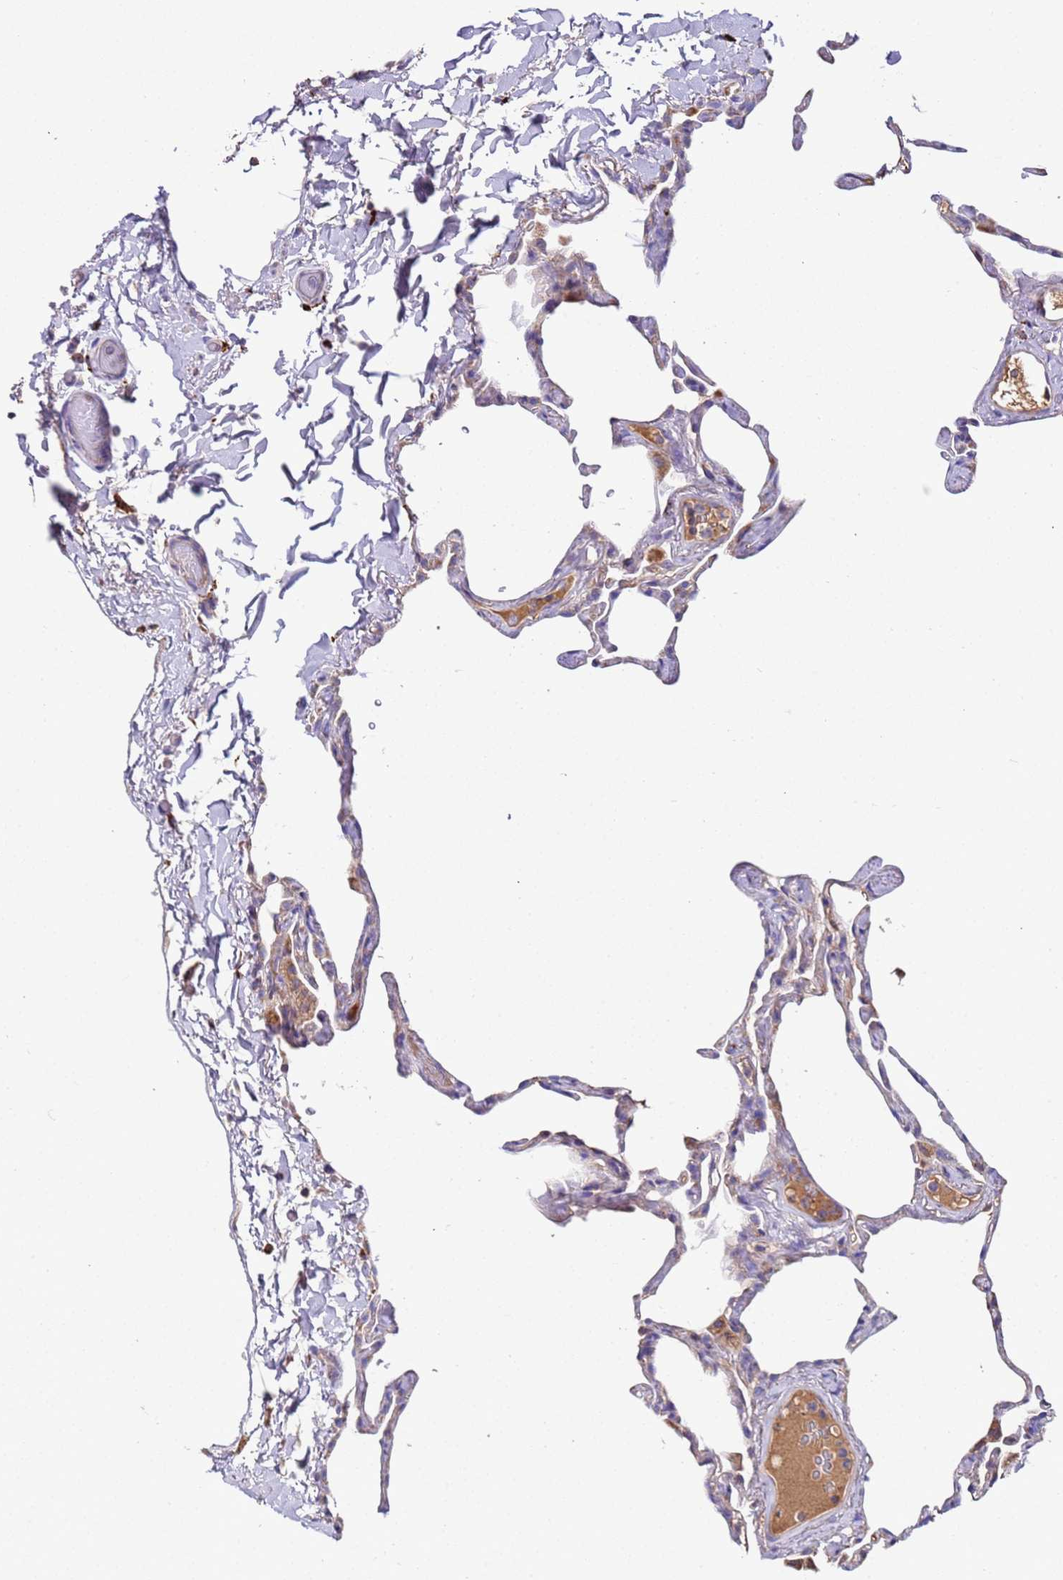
{"staining": {"intensity": "negative", "quantity": "none", "location": "none"}, "tissue": "lung", "cell_type": "Alveolar cells", "image_type": "normal", "snomed": [{"axis": "morphology", "description": "Normal tissue, NOS"}, {"axis": "topography", "description": "Lung"}], "caption": "IHC of benign human lung reveals no staining in alveolar cells. The staining was performed using DAB to visualize the protein expression in brown, while the nuclei were stained in blue with hematoxylin (Magnification: 20x).", "gene": "TMEM126A", "patient": {"sex": "male", "age": 65}}